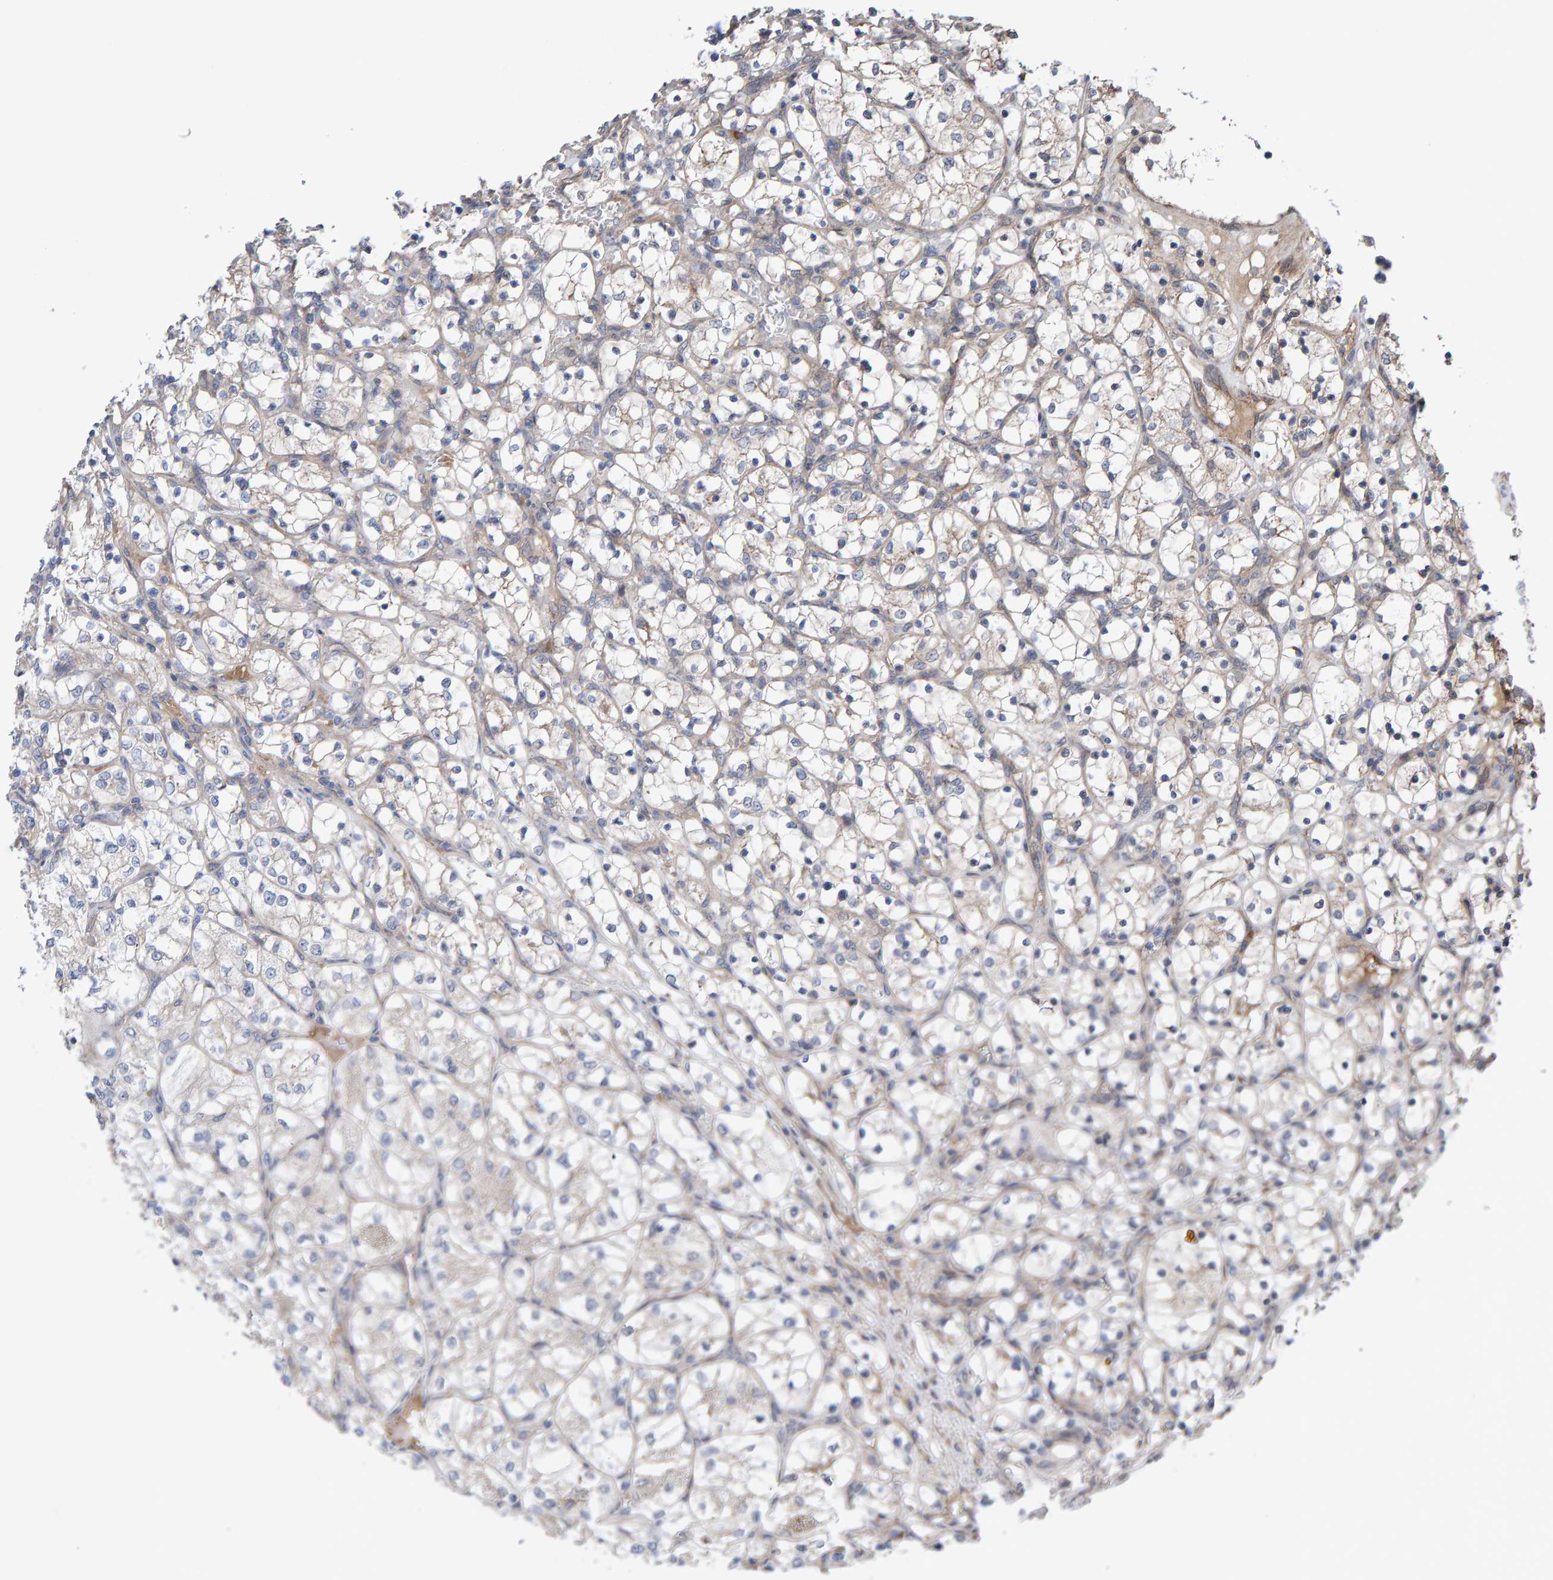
{"staining": {"intensity": "weak", "quantity": "25%-75%", "location": "cytoplasmic/membranous"}, "tissue": "renal cancer", "cell_type": "Tumor cells", "image_type": "cancer", "snomed": [{"axis": "morphology", "description": "Adenocarcinoma, NOS"}, {"axis": "topography", "description": "Kidney"}], "caption": "This is a micrograph of IHC staining of adenocarcinoma (renal), which shows weak staining in the cytoplasmic/membranous of tumor cells.", "gene": "LRSAM1", "patient": {"sex": "female", "age": 69}}